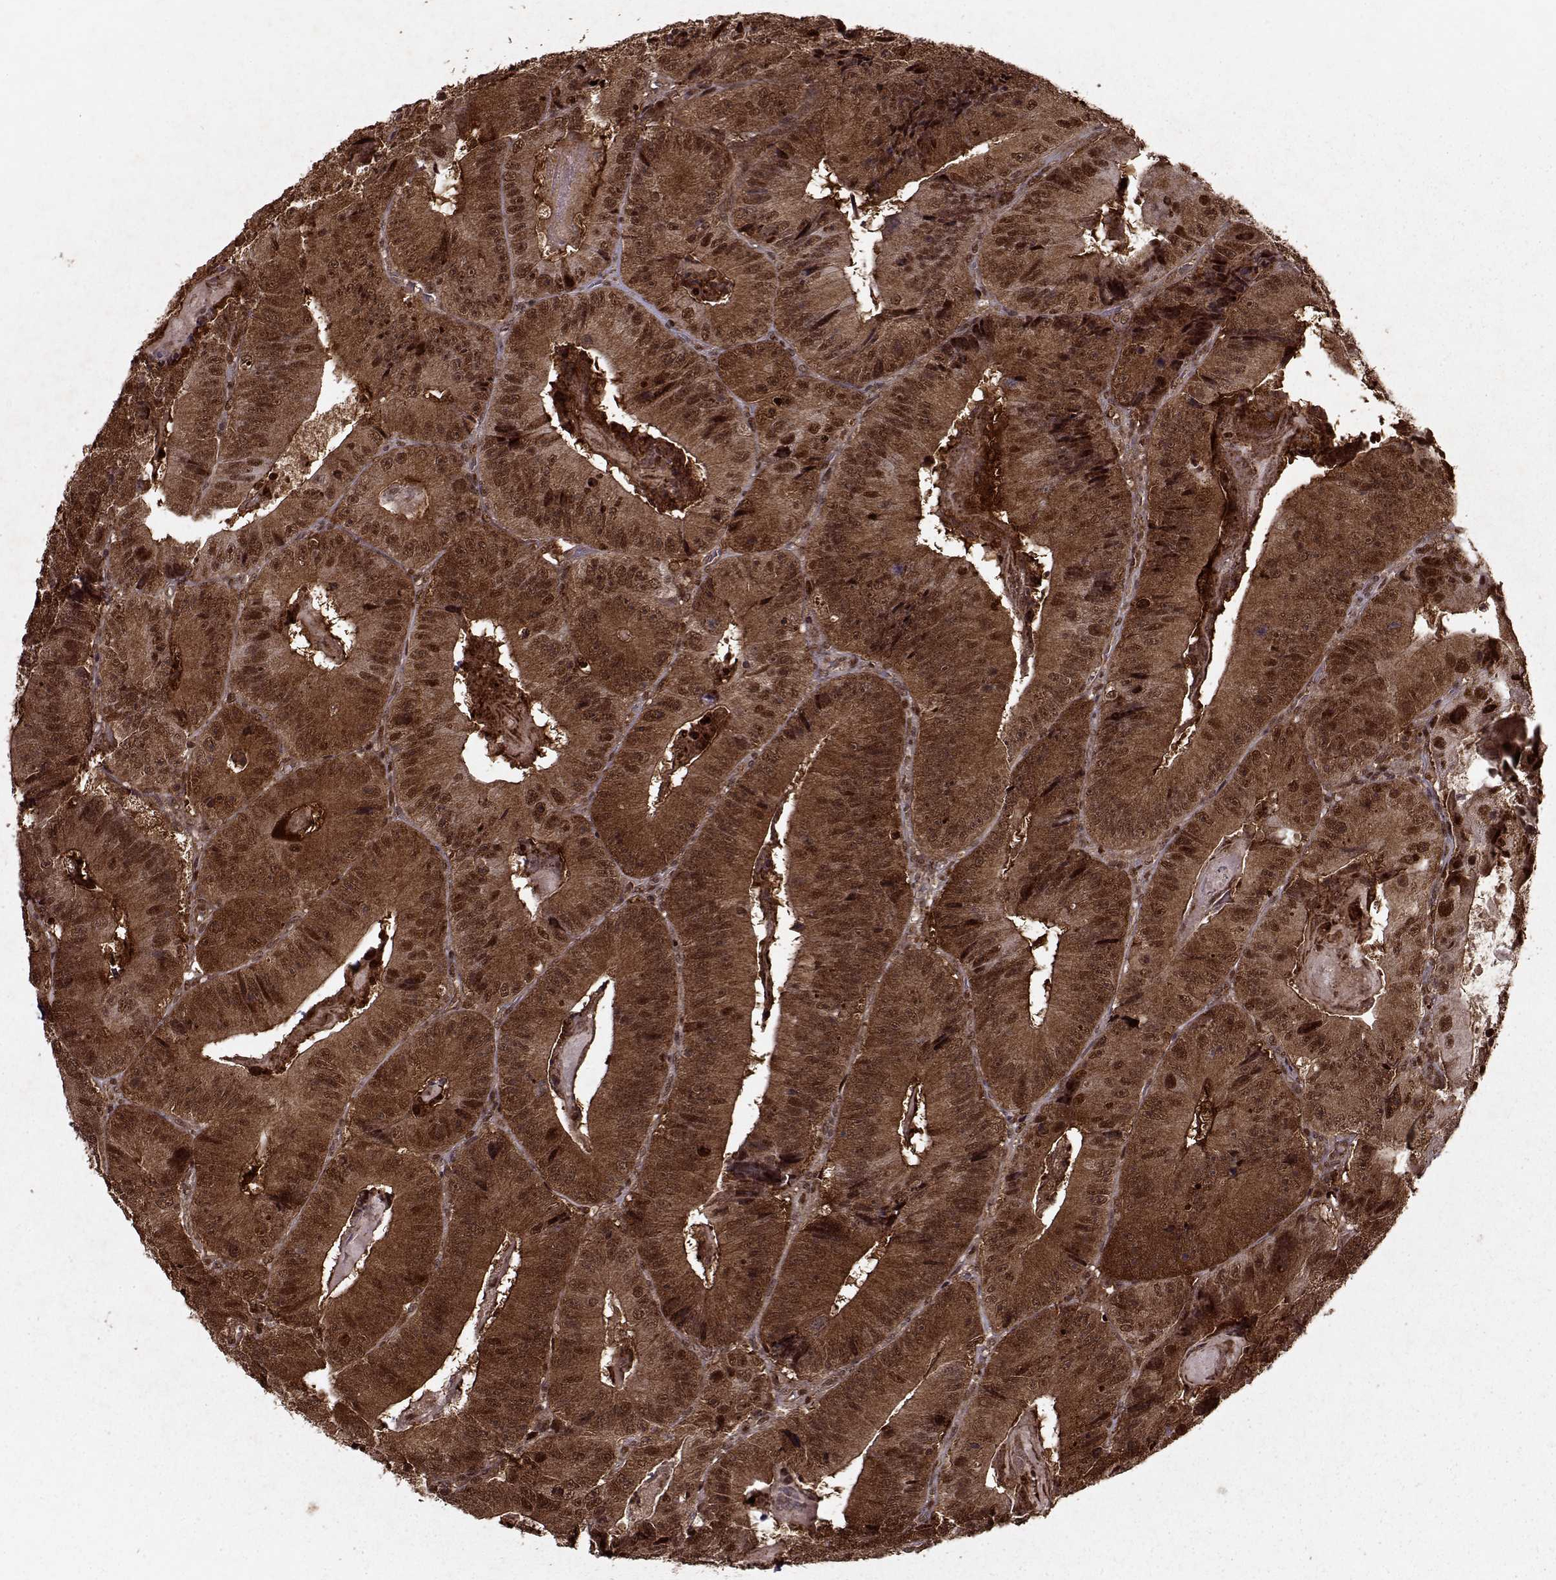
{"staining": {"intensity": "strong", "quantity": ">75%", "location": "cytoplasmic/membranous,nuclear"}, "tissue": "colorectal cancer", "cell_type": "Tumor cells", "image_type": "cancer", "snomed": [{"axis": "morphology", "description": "Adenocarcinoma, NOS"}, {"axis": "topography", "description": "Colon"}], "caption": "Tumor cells display high levels of strong cytoplasmic/membranous and nuclear staining in approximately >75% of cells in human colorectal adenocarcinoma.", "gene": "PSMA7", "patient": {"sex": "female", "age": 86}}